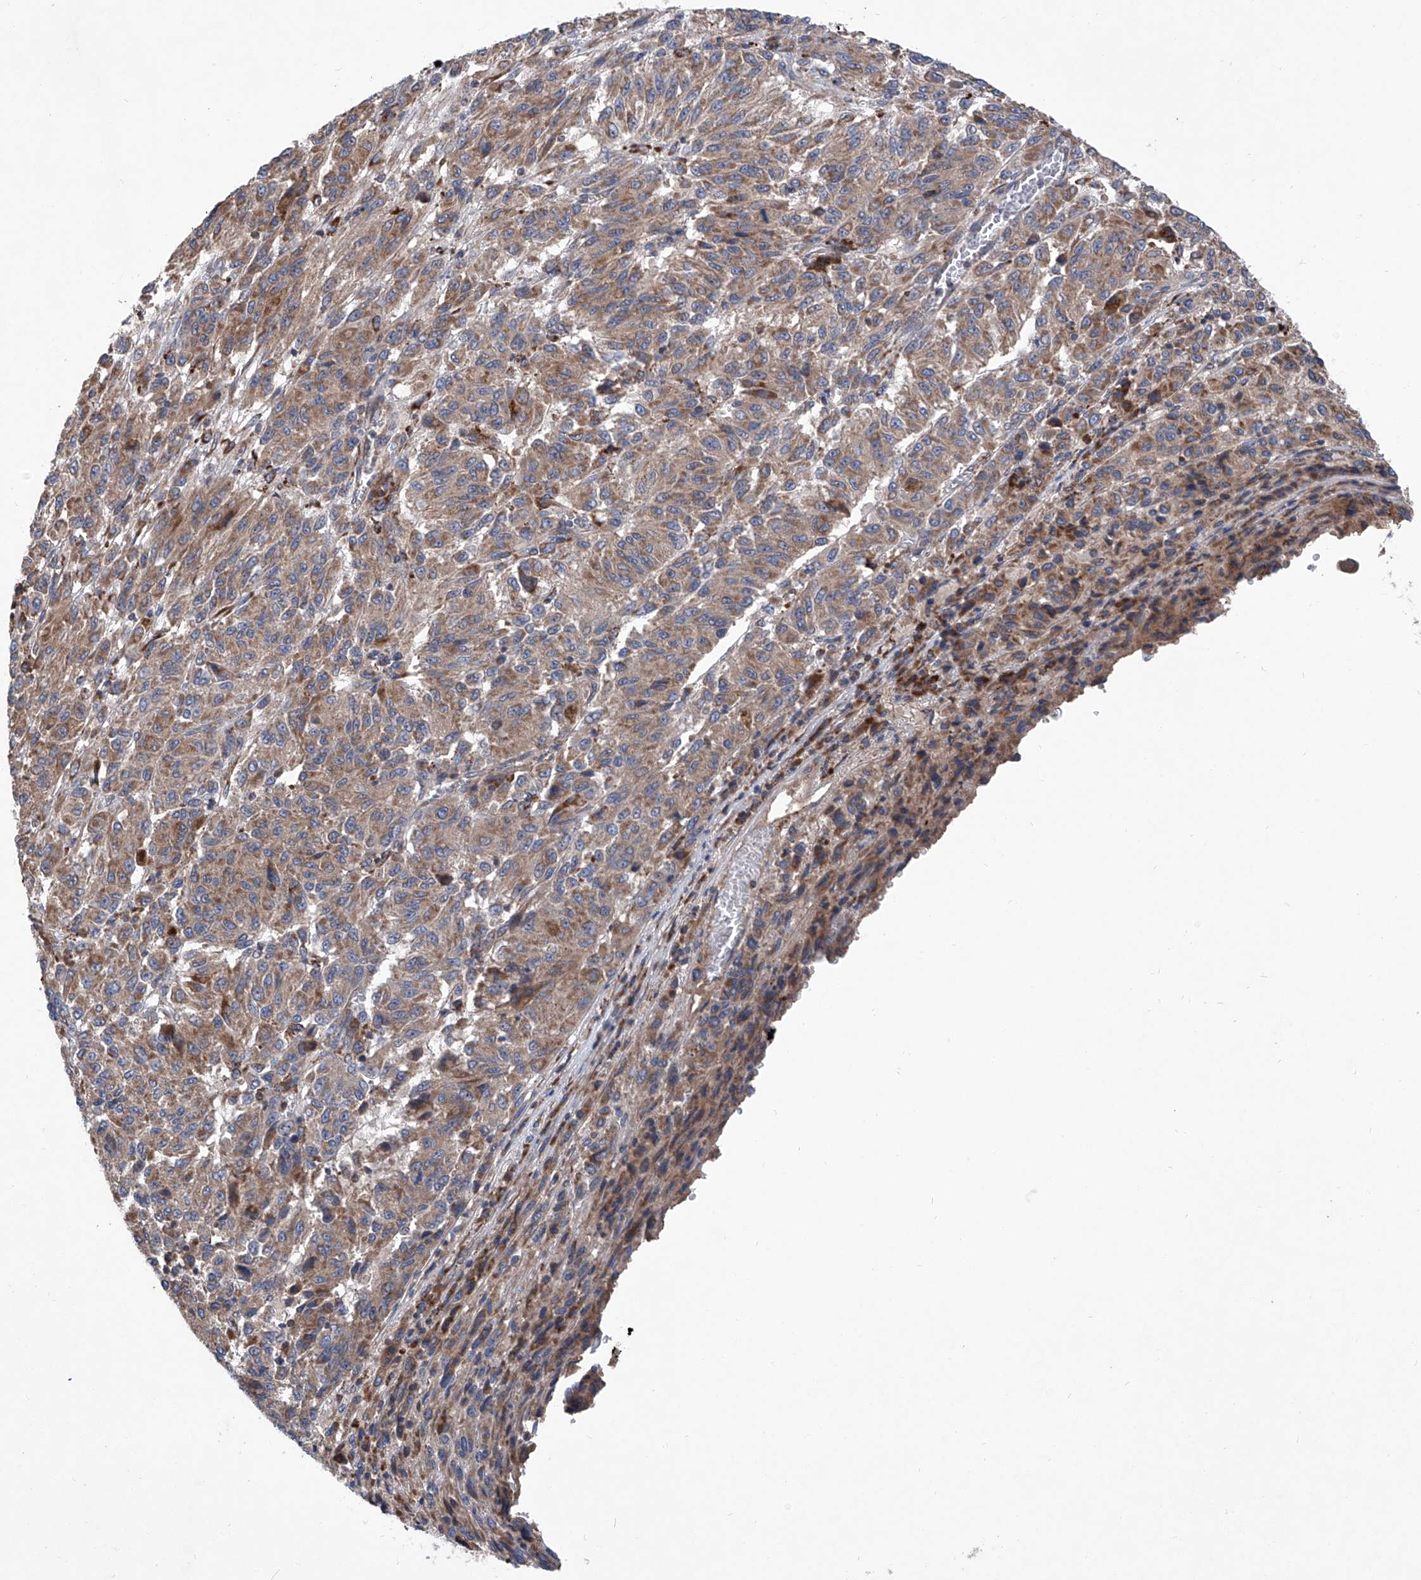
{"staining": {"intensity": "moderate", "quantity": ">75%", "location": "cytoplasmic/membranous"}, "tissue": "melanoma", "cell_type": "Tumor cells", "image_type": "cancer", "snomed": [{"axis": "morphology", "description": "Malignant melanoma, Metastatic site"}, {"axis": "topography", "description": "Lung"}], "caption": "A brown stain shows moderate cytoplasmic/membranous staining of a protein in human melanoma tumor cells.", "gene": "ASCC3", "patient": {"sex": "male", "age": 64}}